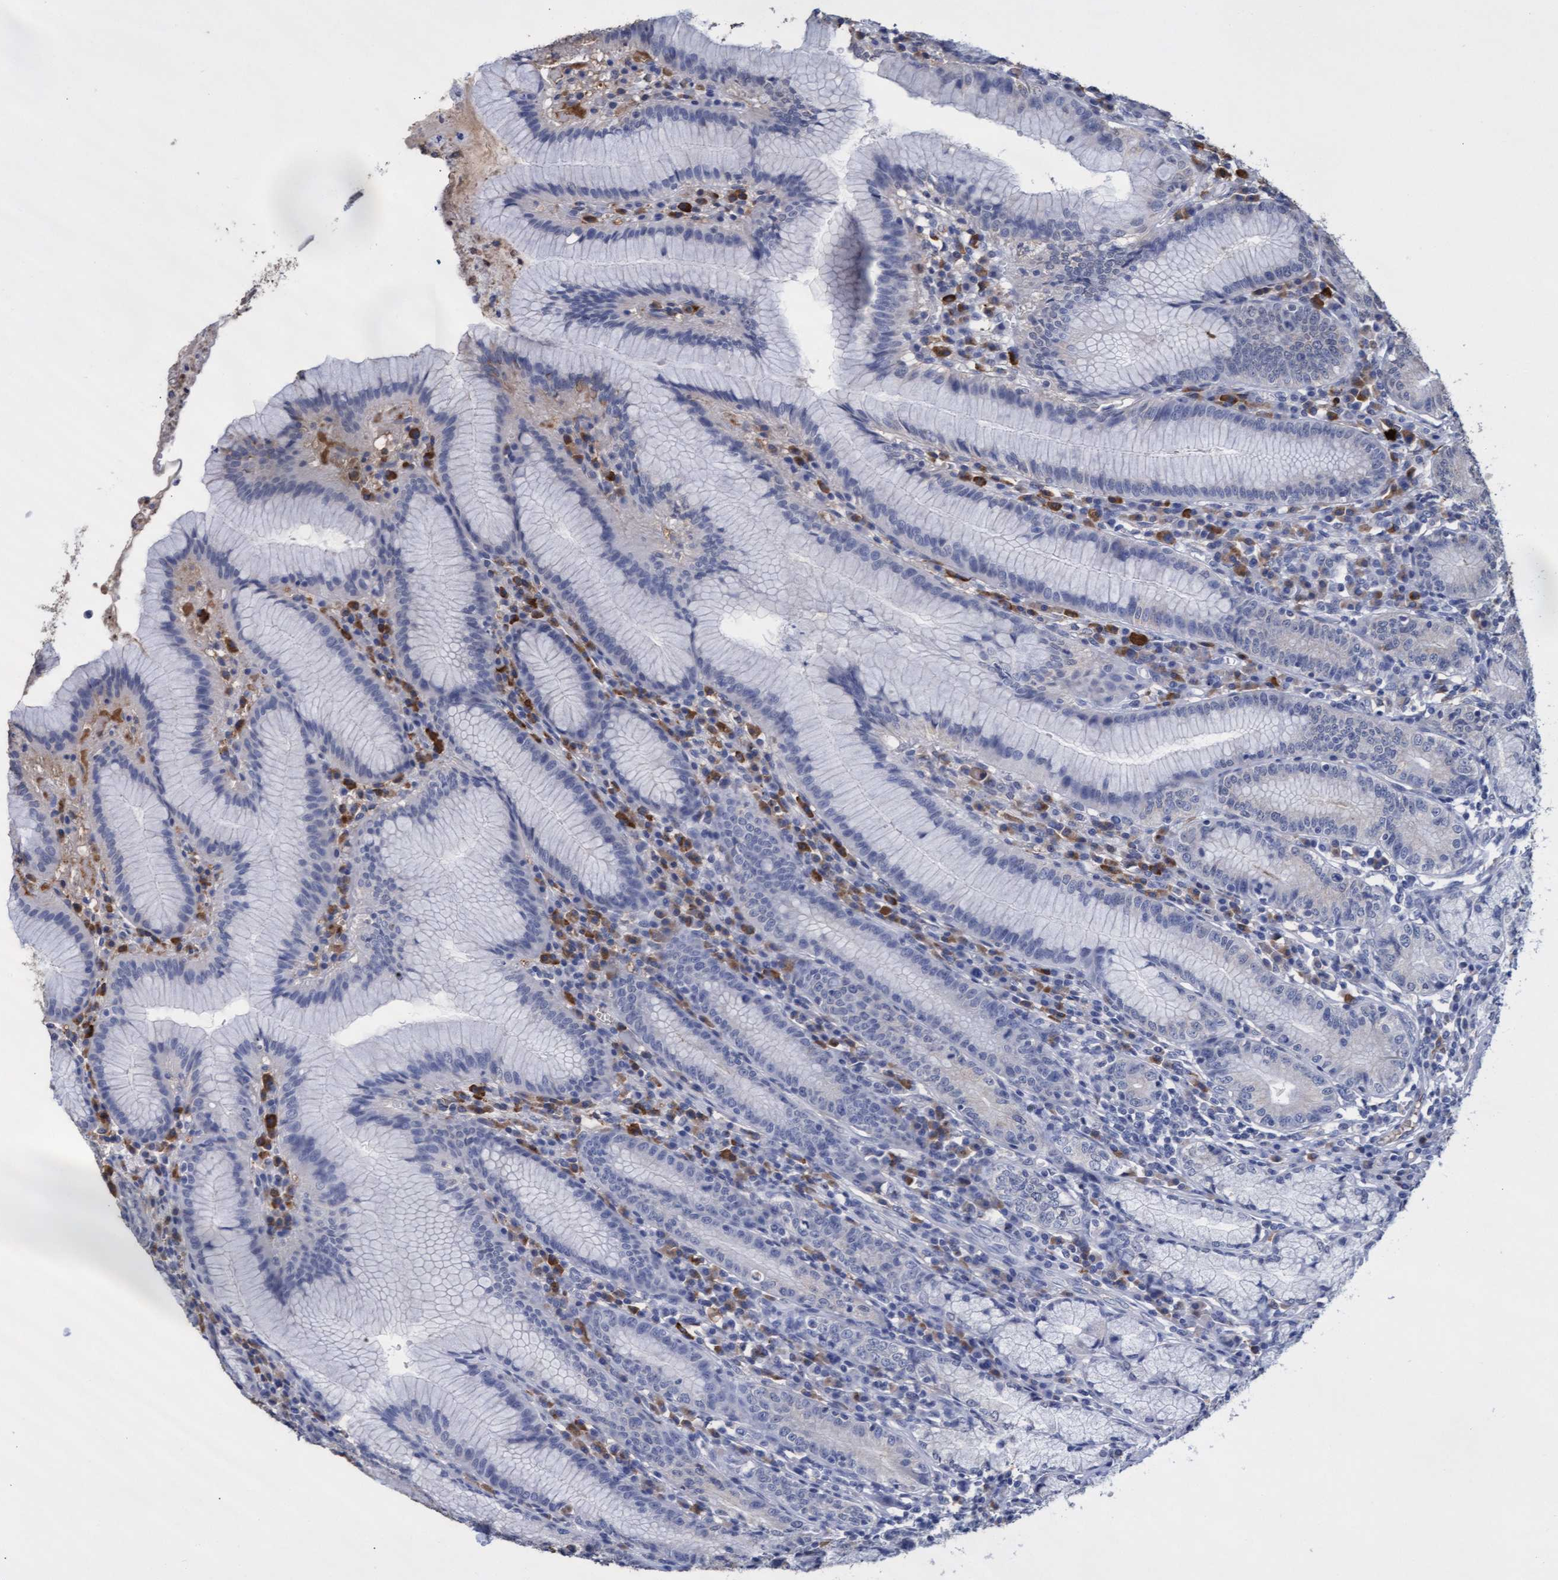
{"staining": {"intensity": "negative", "quantity": "none", "location": "none"}, "tissue": "stomach", "cell_type": "Glandular cells", "image_type": "normal", "snomed": [{"axis": "morphology", "description": "Normal tissue, NOS"}, {"axis": "topography", "description": "Stomach"}], "caption": "This is an immunohistochemistry photomicrograph of unremarkable stomach. There is no staining in glandular cells.", "gene": "GPR39", "patient": {"sex": "male", "age": 55}}